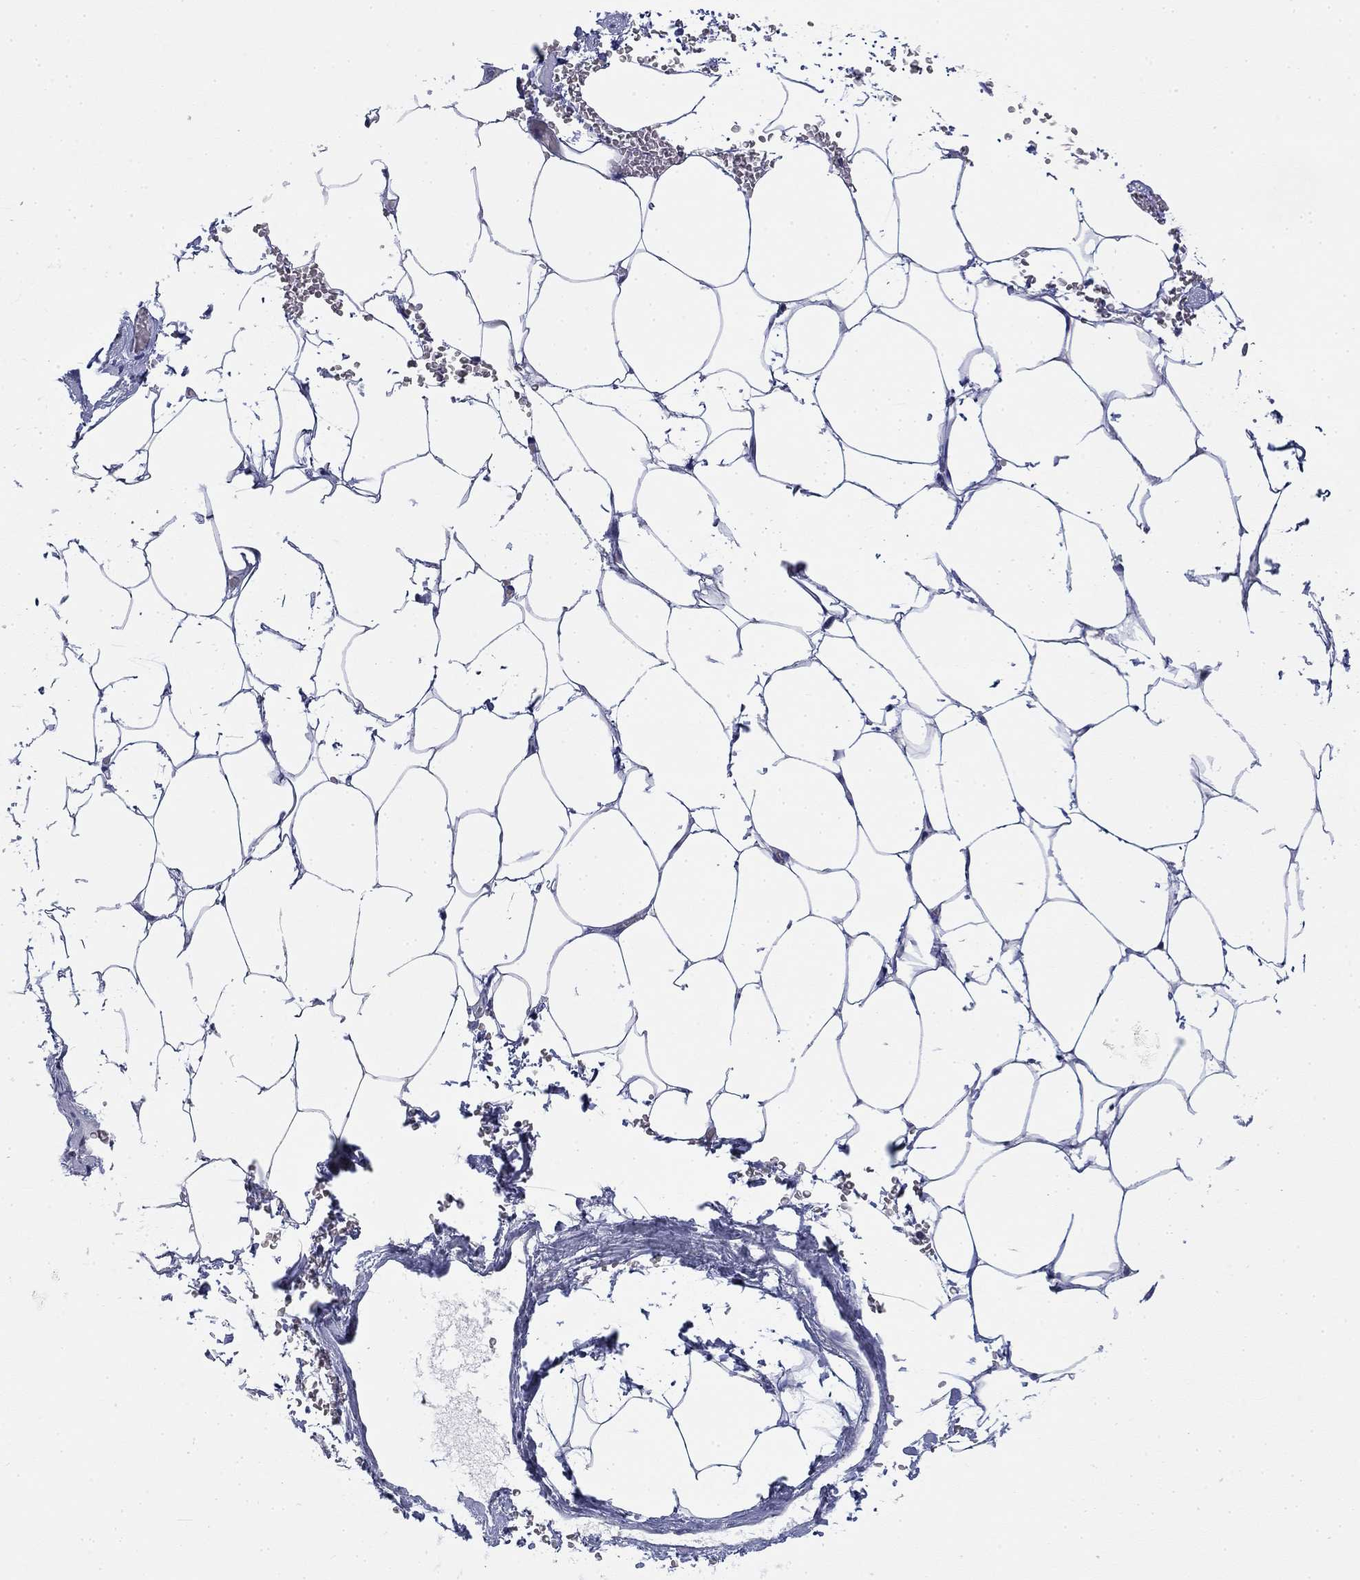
{"staining": {"intensity": "negative", "quantity": "none", "location": "none"}, "tissue": "adipose tissue", "cell_type": "Adipocytes", "image_type": "normal", "snomed": [{"axis": "morphology", "description": "Normal tissue, NOS"}, {"axis": "topography", "description": "Soft tissue"}, {"axis": "topography", "description": "Adipose tissue"}, {"axis": "topography", "description": "Vascular tissue"}, {"axis": "topography", "description": "Peripheral nerve tissue"}], "caption": "Adipocytes show no significant protein expression in unremarkable adipose tissue. Nuclei are stained in blue.", "gene": "TOR1AIP1", "patient": {"sex": "male", "age": 68}}